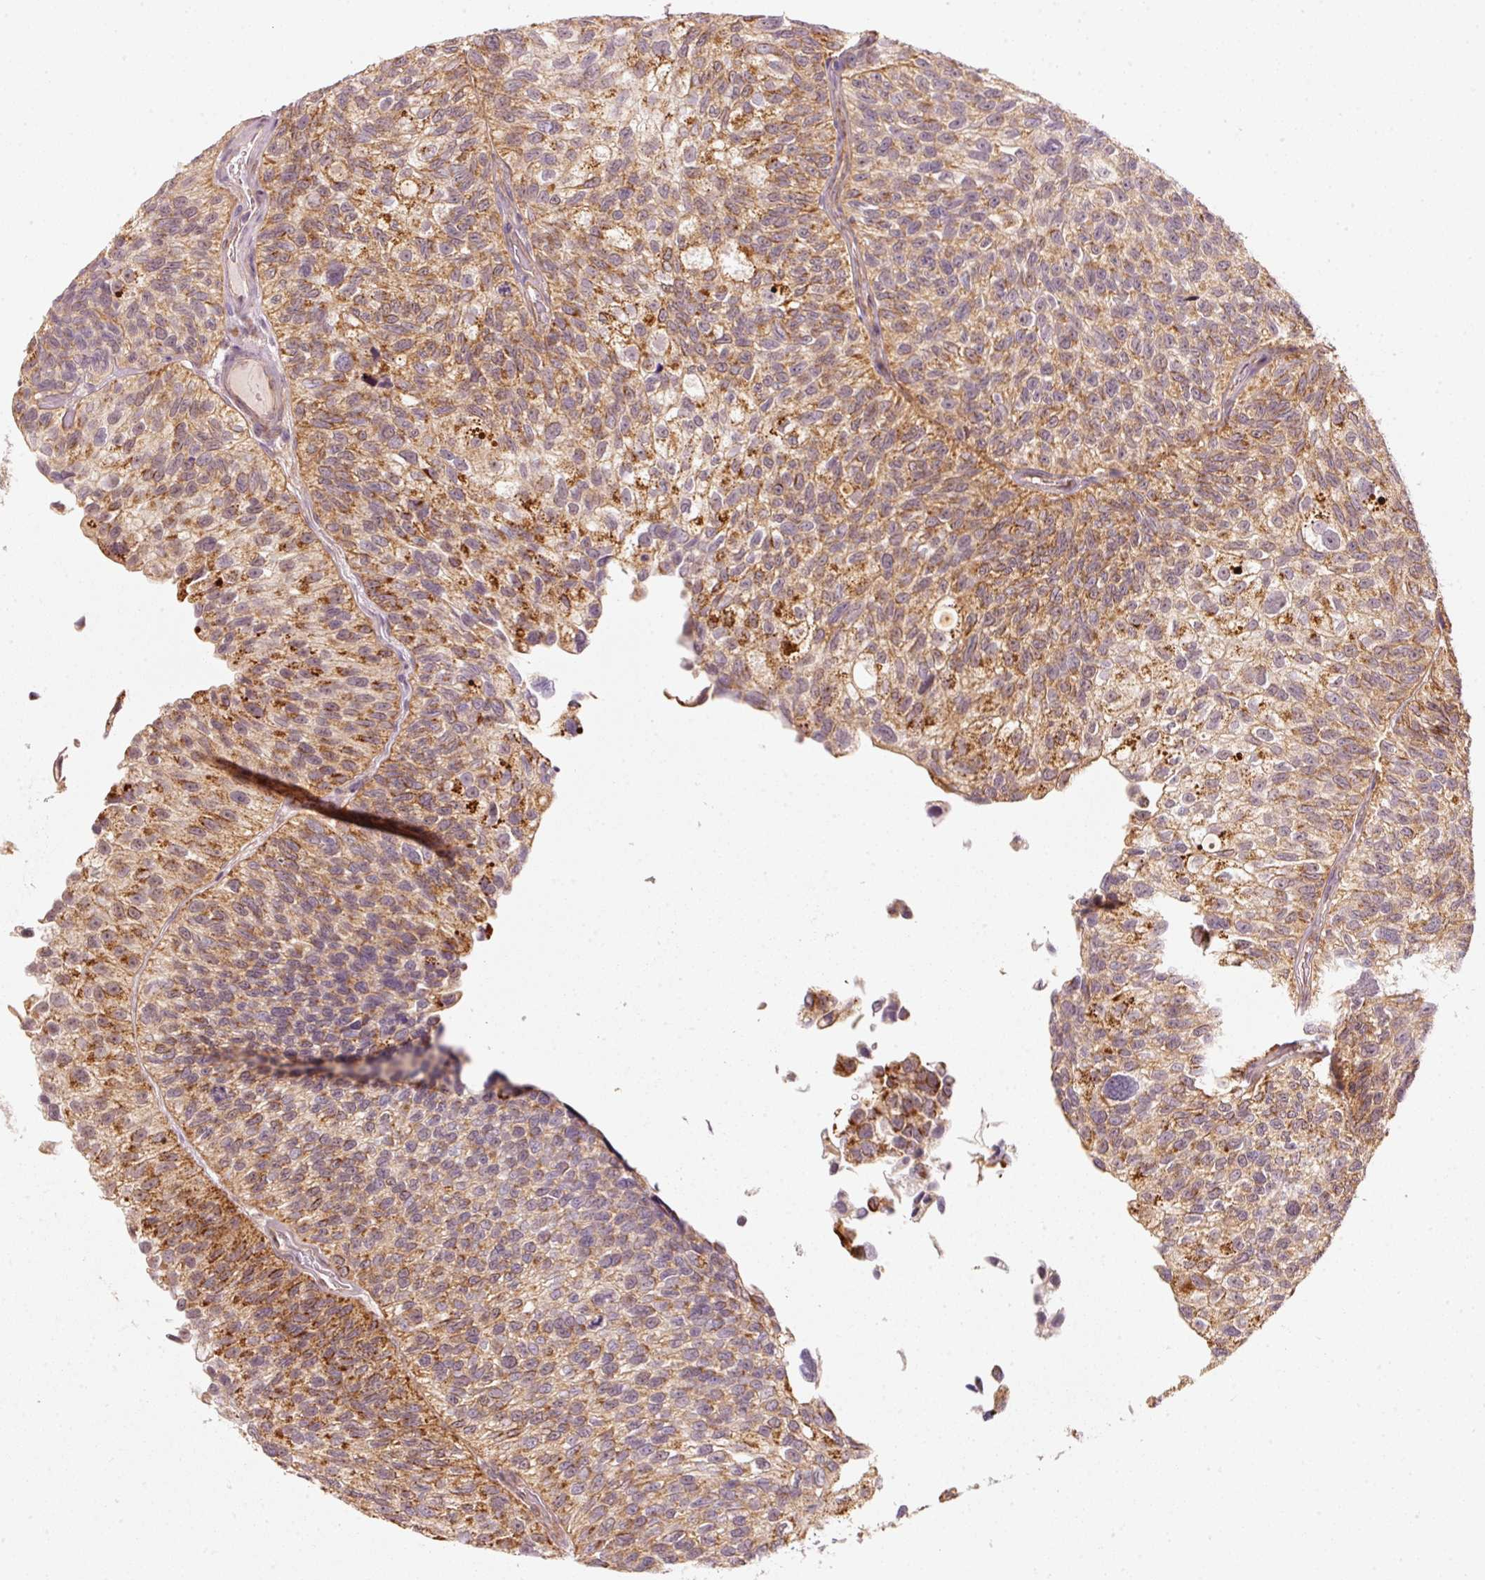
{"staining": {"intensity": "moderate", "quantity": ">75%", "location": "cytoplasmic/membranous"}, "tissue": "urothelial cancer", "cell_type": "Tumor cells", "image_type": "cancer", "snomed": [{"axis": "morphology", "description": "Urothelial carcinoma, NOS"}, {"axis": "topography", "description": "Urinary bladder"}], "caption": "Protein expression analysis of urothelial cancer demonstrates moderate cytoplasmic/membranous staining in approximately >75% of tumor cells.", "gene": "ARHGAP22", "patient": {"sex": "male", "age": 87}}